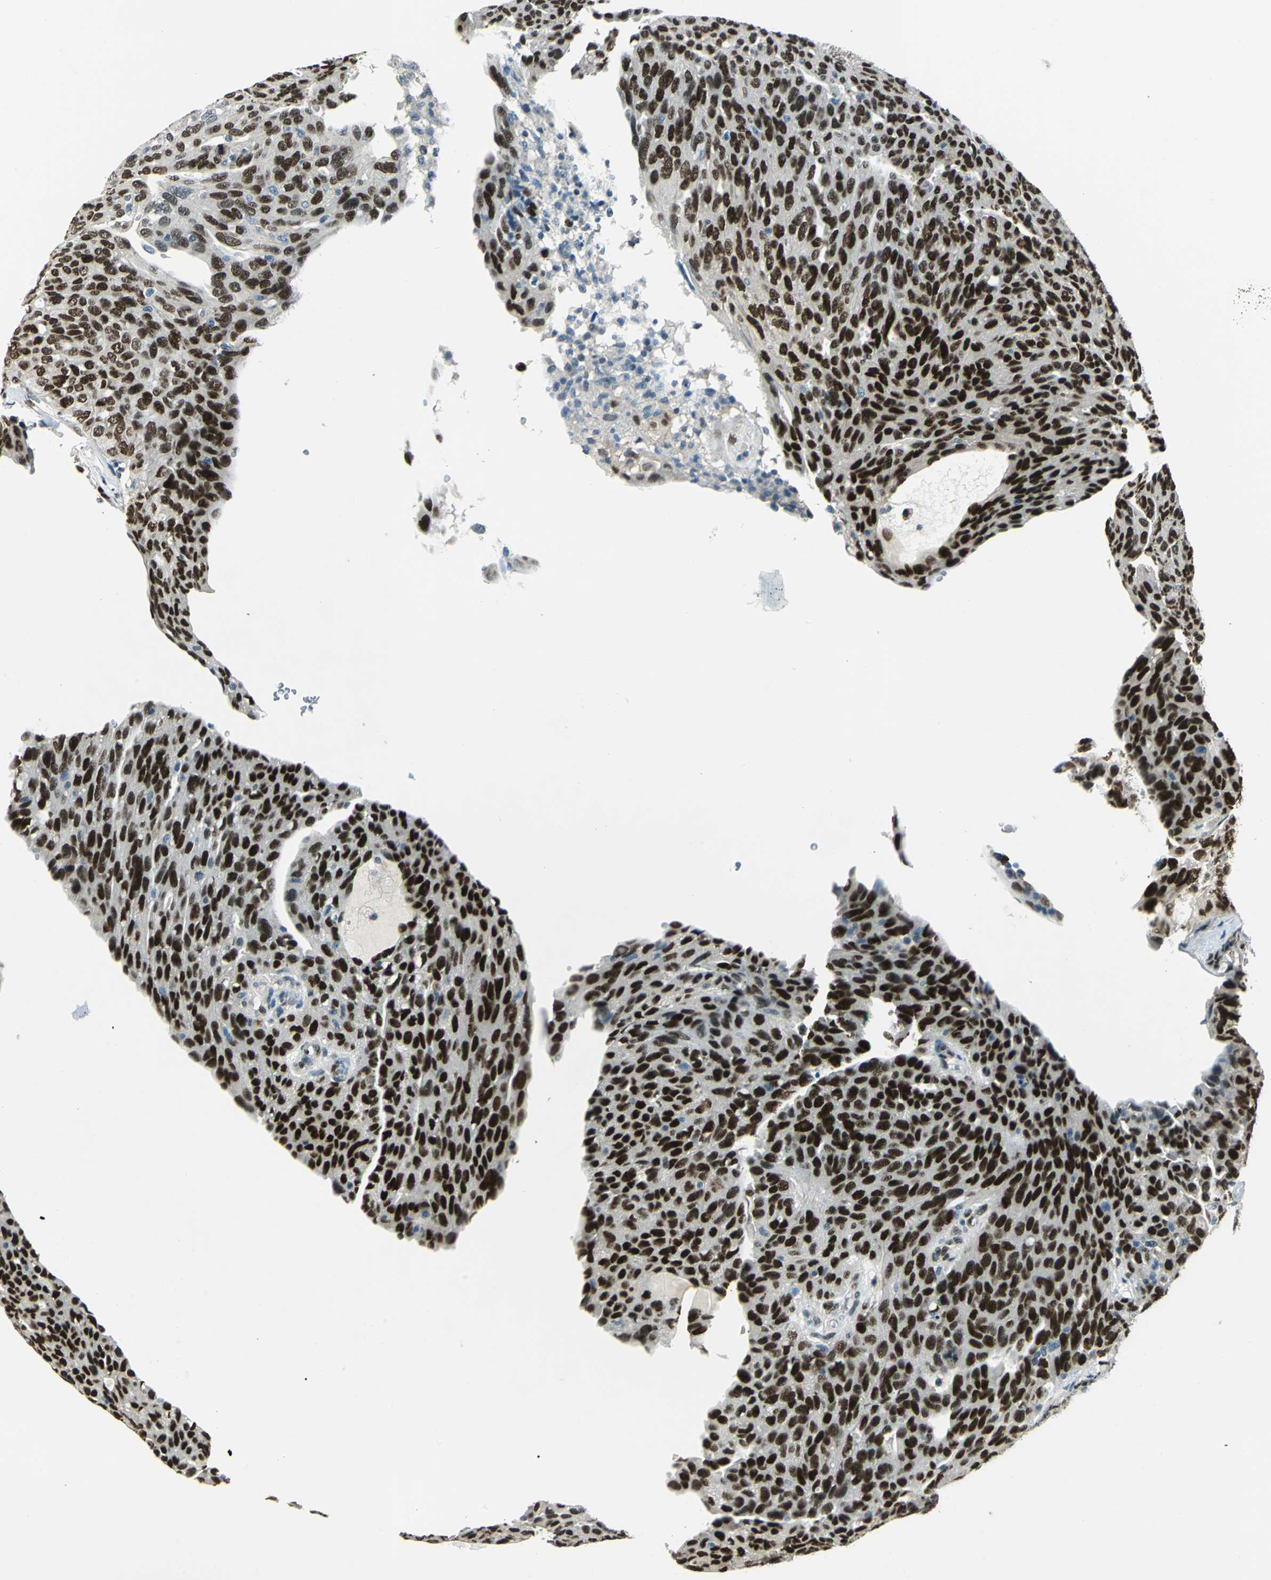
{"staining": {"intensity": "strong", "quantity": ">75%", "location": "nuclear"}, "tissue": "ovarian cancer", "cell_type": "Tumor cells", "image_type": "cancer", "snomed": [{"axis": "morphology", "description": "Carcinoma, endometroid"}, {"axis": "topography", "description": "Ovary"}], "caption": "Human ovarian cancer stained with a brown dye displays strong nuclear positive positivity in approximately >75% of tumor cells.", "gene": "NFIA", "patient": {"sex": "female", "age": 60}}